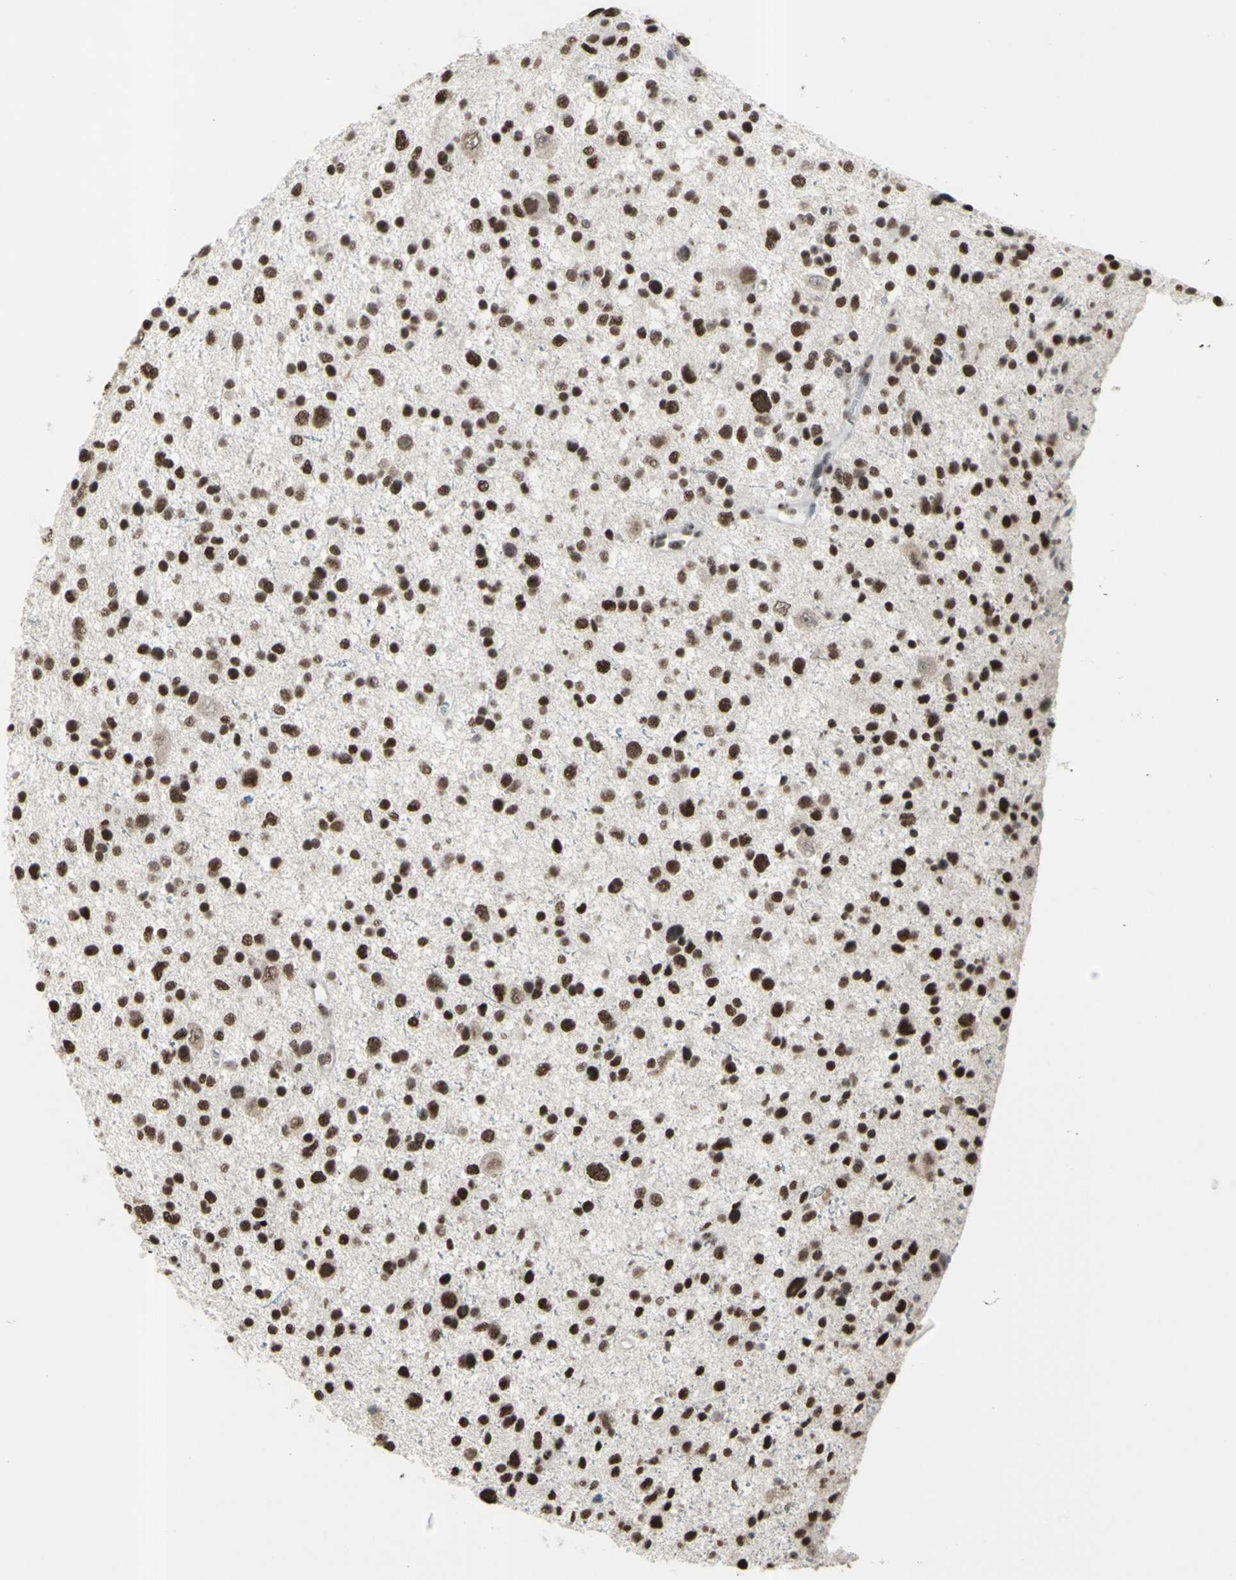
{"staining": {"intensity": "strong", "quantity": ">75%", "location": "nuclear"}, "tissue": "glioma", "cell_type": "Tumor cells", "image_type": "cancer", "snomed": [{"axis": "morphology", "description": "Glioma, malignant, Low grade"}, {"axis": "topography", "description": "Brain"}], "caption": "A photomicrograph of glioma stained for a protein shows strong nuclear brown staining in tumor cells.", "gene": "TRIM28", "patient": {"sex": "female", "age": 37}}